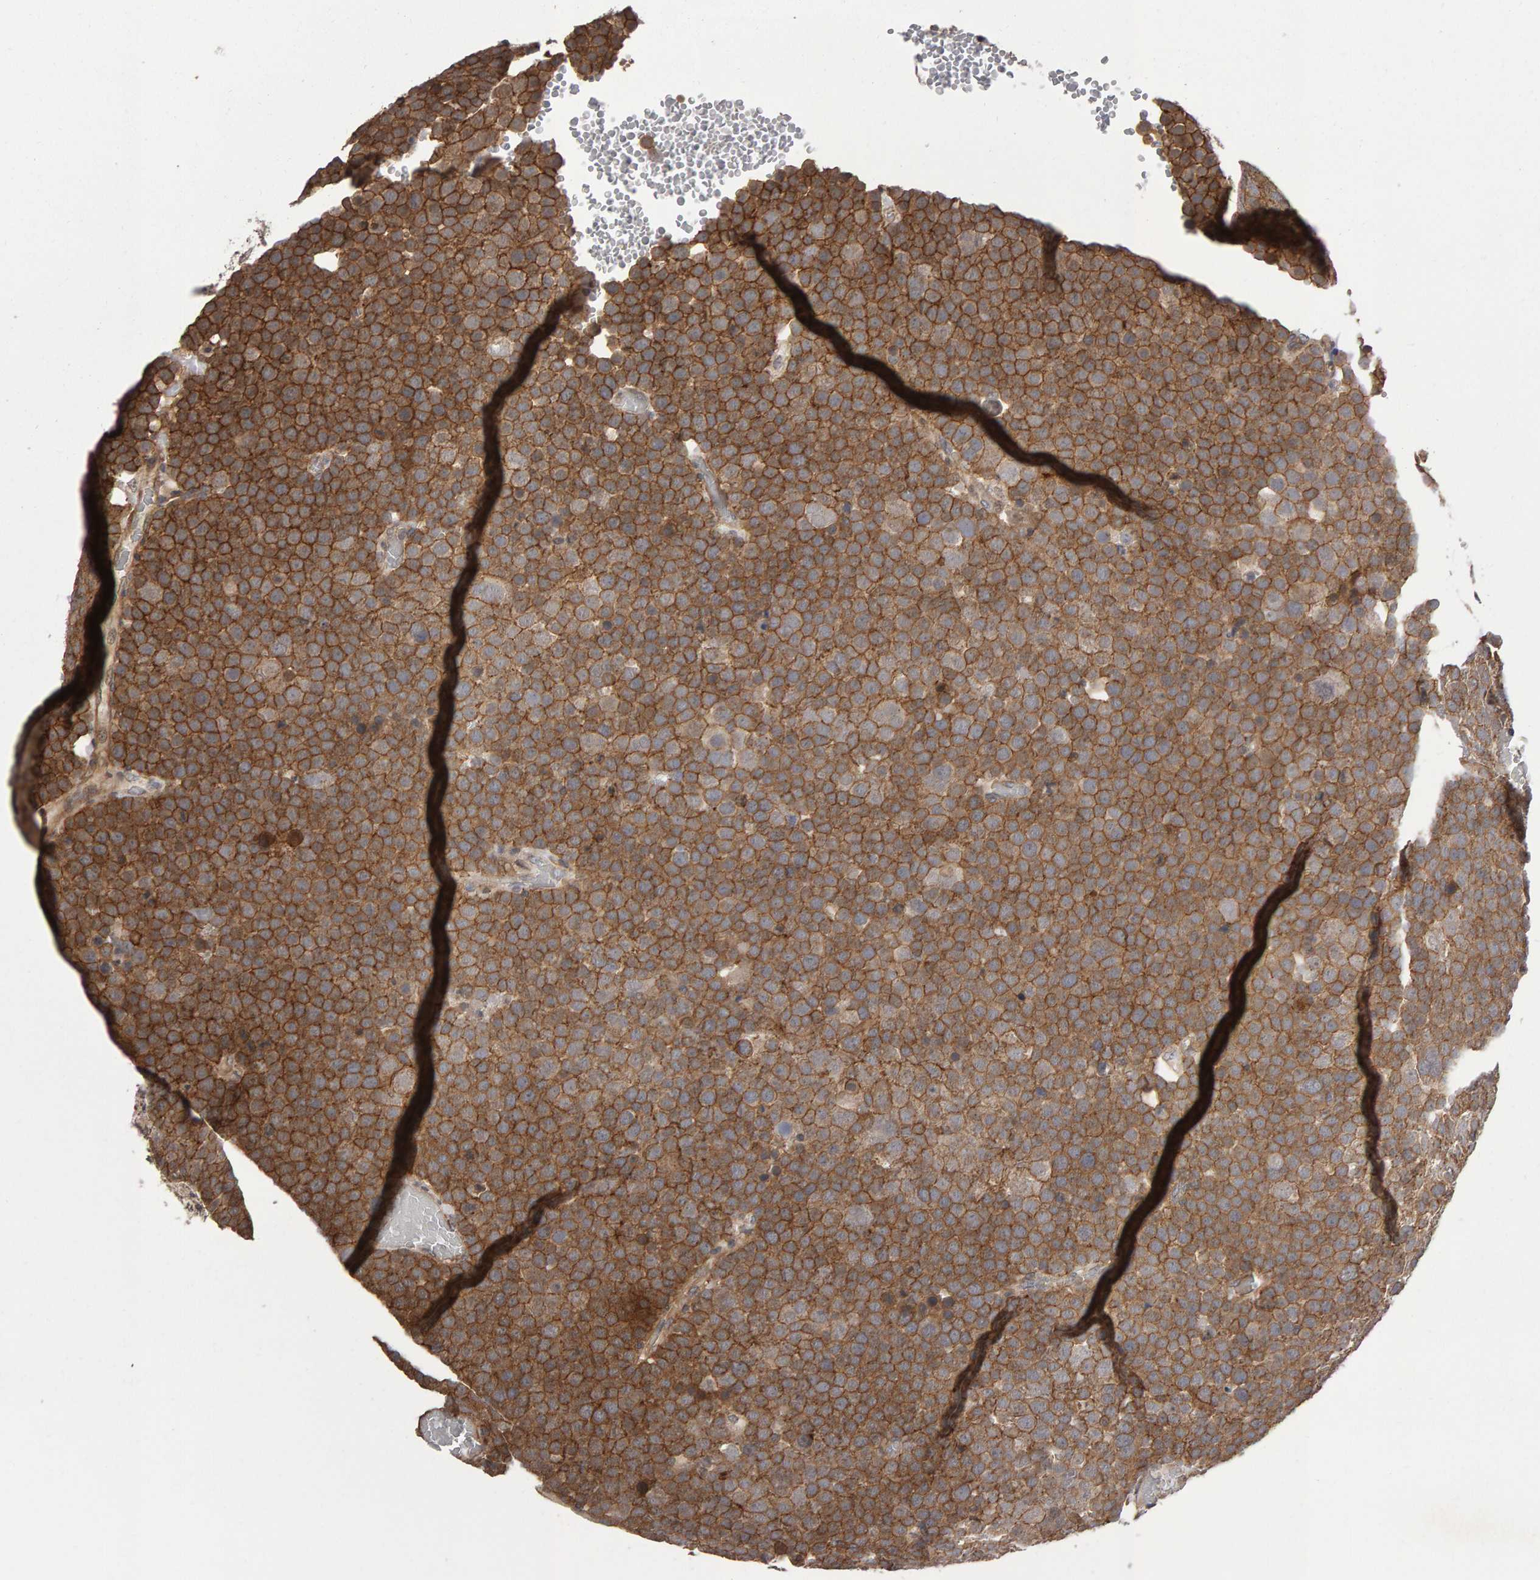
{"staining": {"intensity": "moderate", "quantity": ">75%", "location": "cytoplasmic/membranous"}, "tissue": "testis cancer", "cell_type": "Tumor cells", "image_type": "cancer", "snomed": [{"axis": "morphology", "description": "Seminoma, NOS"}, {"axis": "topography", "description": "Testis"}], "caption": "Human testis seminoma stained for a protein (brown) displays moderate cytoplasmic/membranous positive expression in about >75% of tumor cells.", "gene": "SCRIB", "patient": {"sex": "male", "age": 71}}